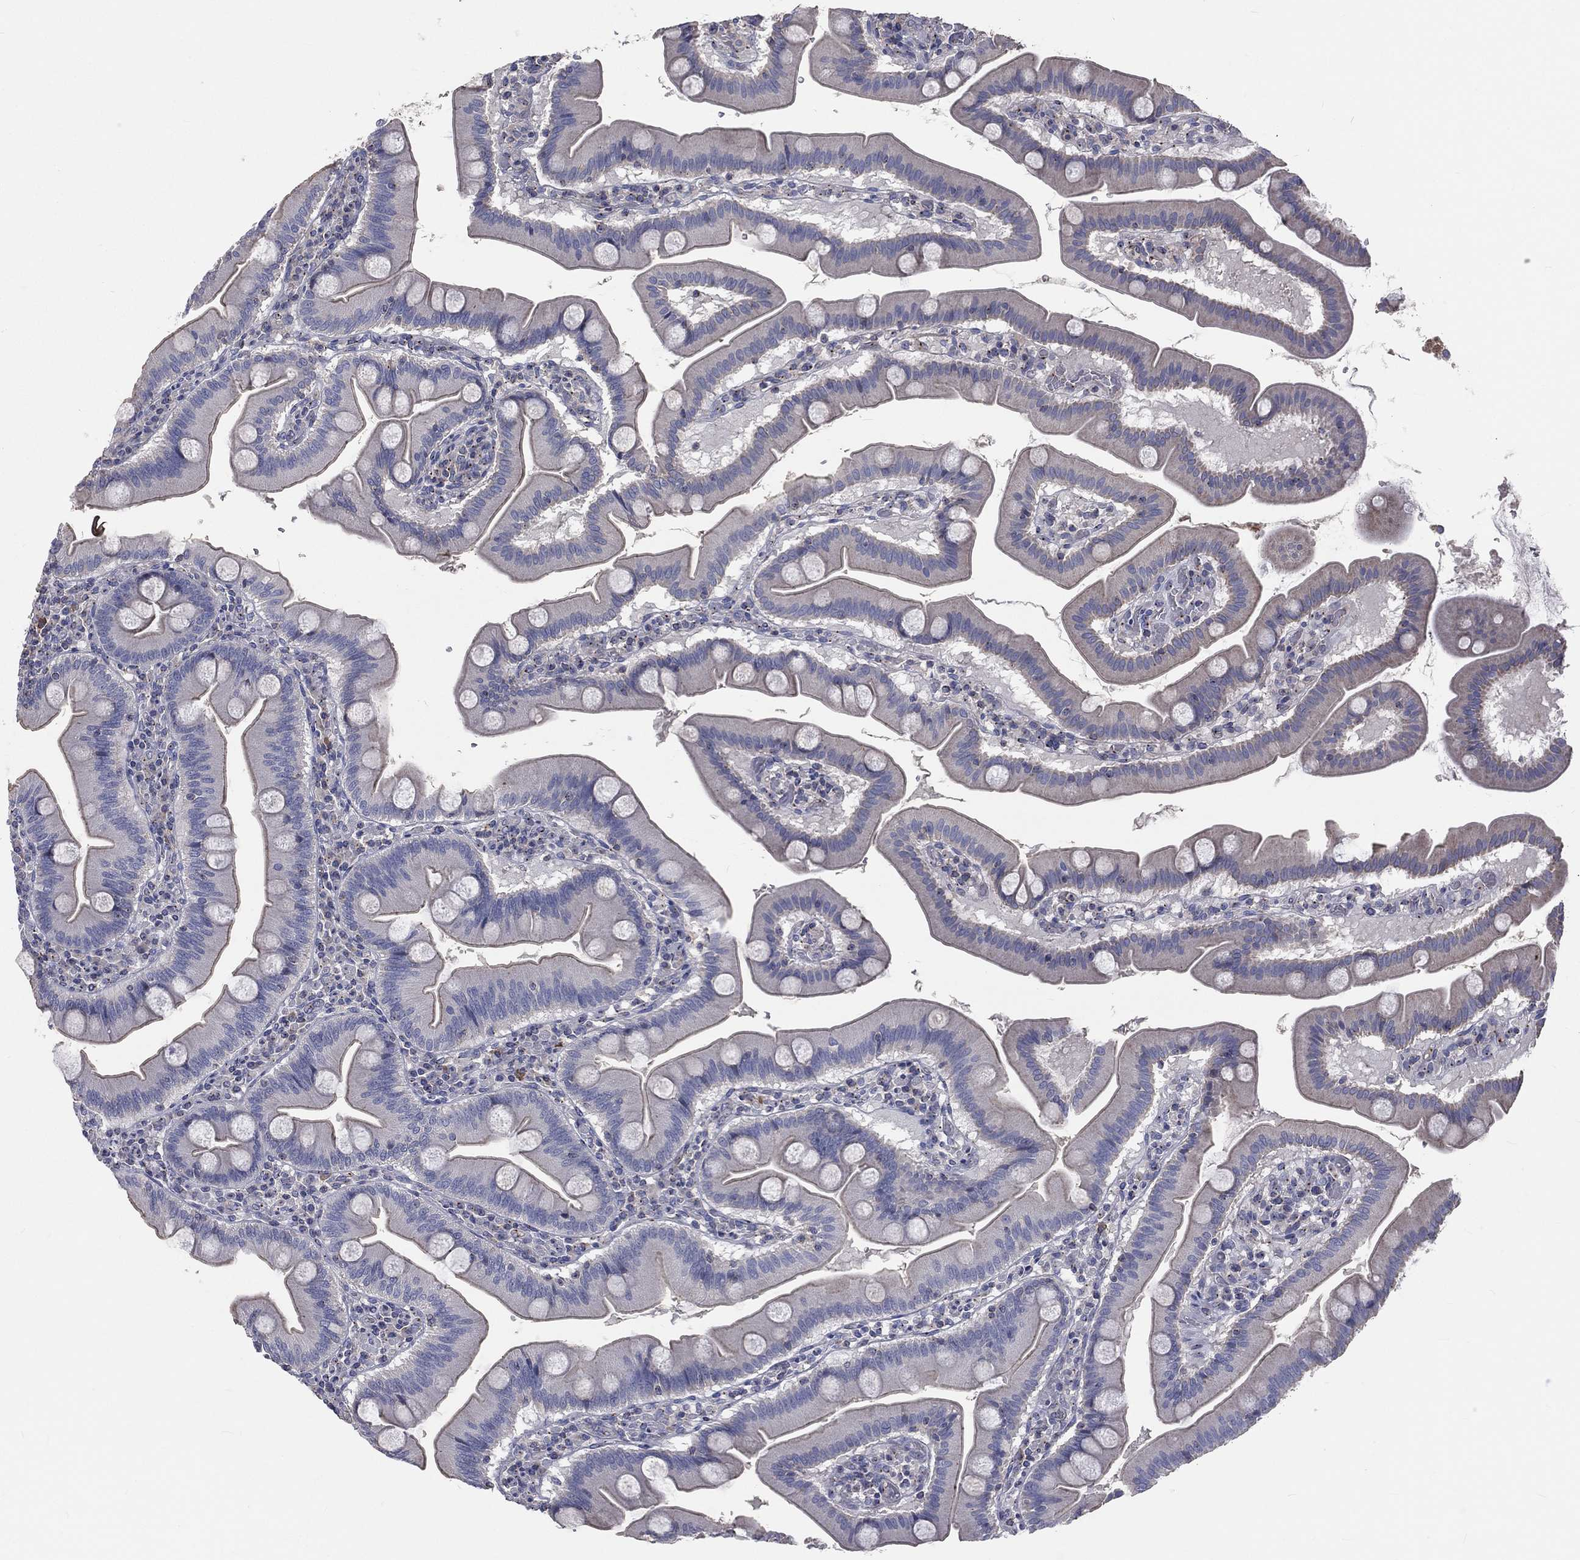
{"staining": {"intensity": "moderate", "quantity": "<25%", "location": "cytoplasmic/membranous"}, "tissue": "duodenum", "cell_type": "Glandular cells", "image_type": "normal", "snomed": [{"axis": "morphology", "description": "Normal tissue, NOS"}, {"axis": "topography", "description": "Duodenum"}], "caption": "Moderate cytoplasmic/membranous expression is appreciated in about <25% of glandular cells in normal duodenum. The staining is performed using DAB (3,3'-diaminobenzidine) brown chromogen to label protein expression. The nuclei are counter-stained blue using hematoxylin.", "gene": "CROCC", "patient": {"sex": "male", "age": 59}}